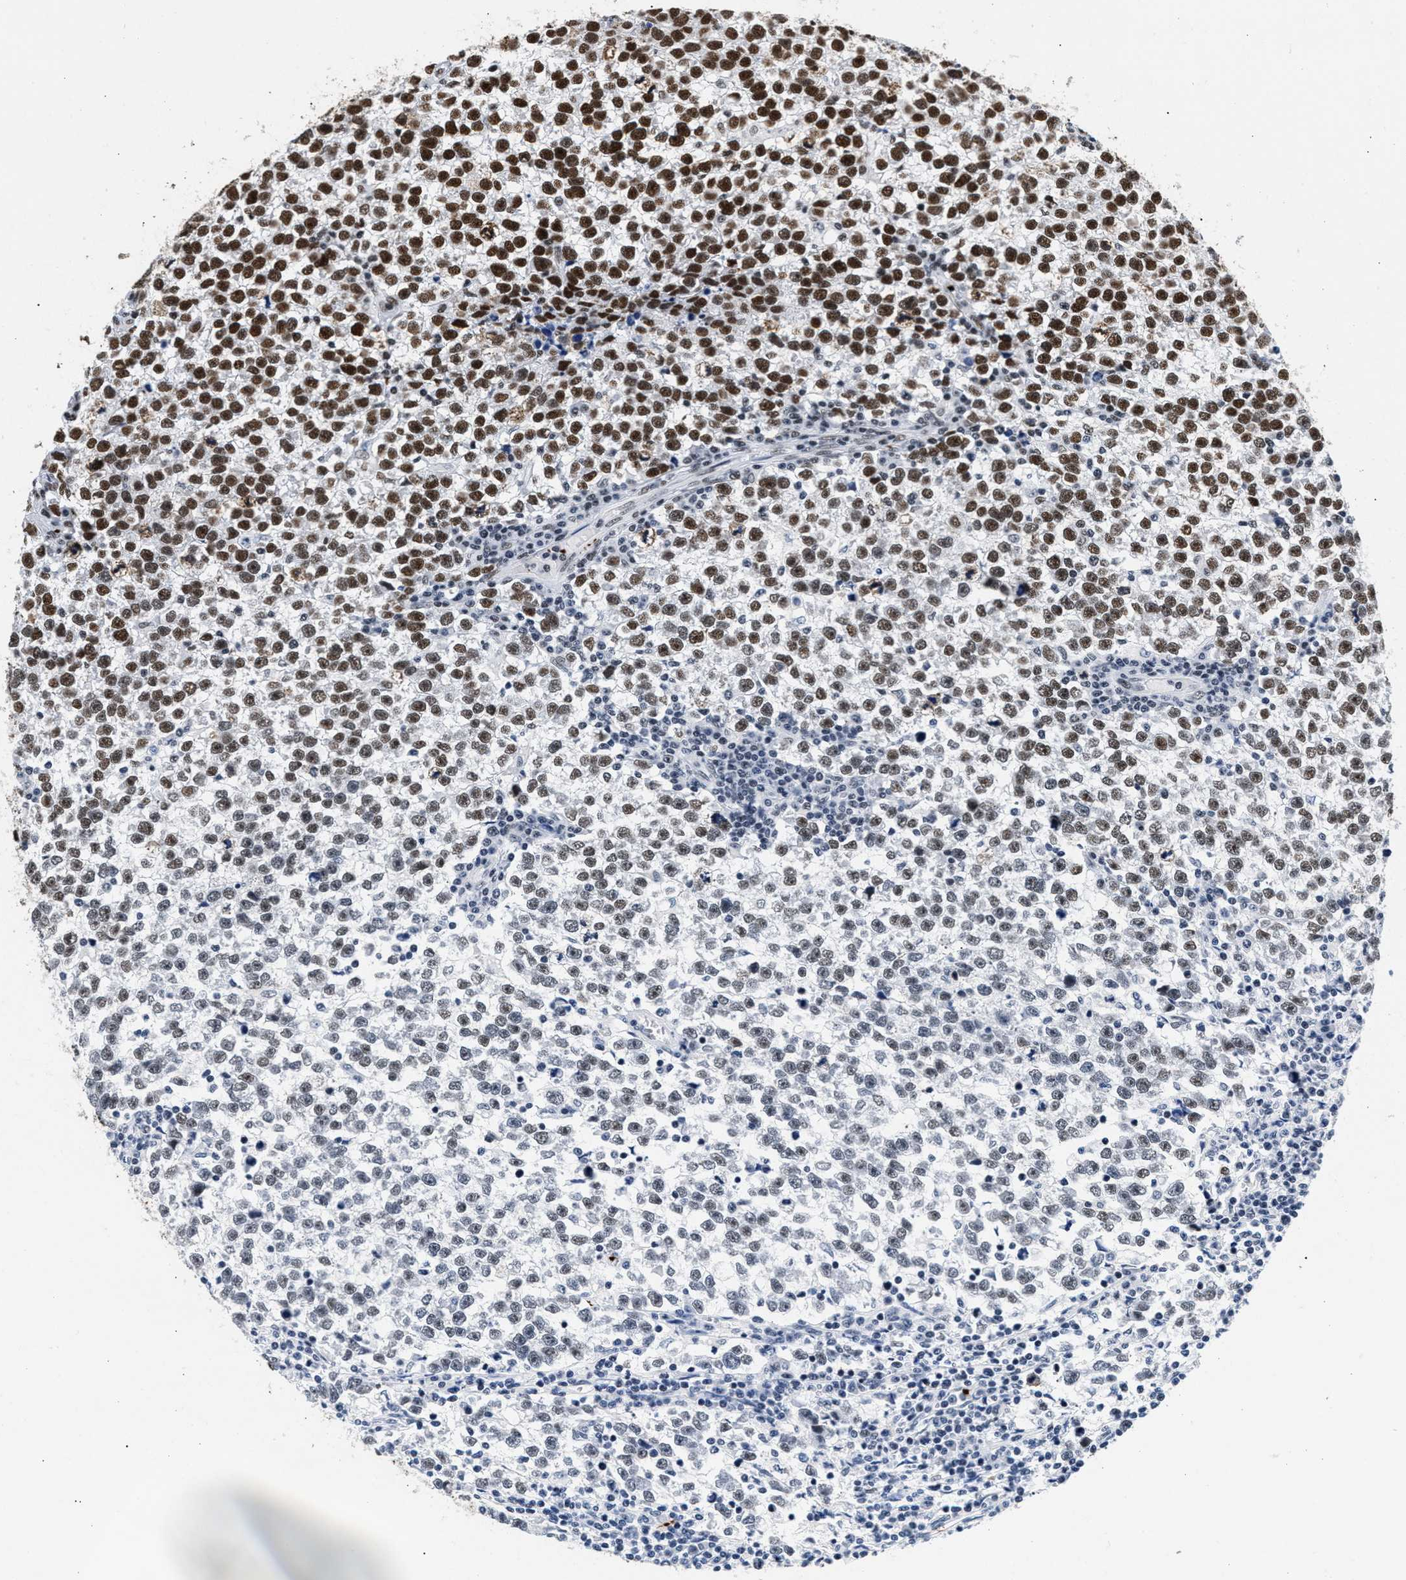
{"staining": {"intensity": "strong", "quantity": ">75%", "location": "nuclear"}, "tissue": "testis cancer", "cell_type": "Tumor cells", "image_type": "cancer", "snomed": [{"axis": "morphology", "description": "Normal tissue, NOS"}, {"axis": "morphology", "description": "Seminoma, NOS"}, {"axis": "topography", "description": "Testis"}], "caption": "This is a photomicrograph of immunohistochemistry staining of testis seminoma, which shows strong positivity in the nuclear of tumor cells.", "gene": "RAD21", "patient": {"sex": "male", "age": 43}}